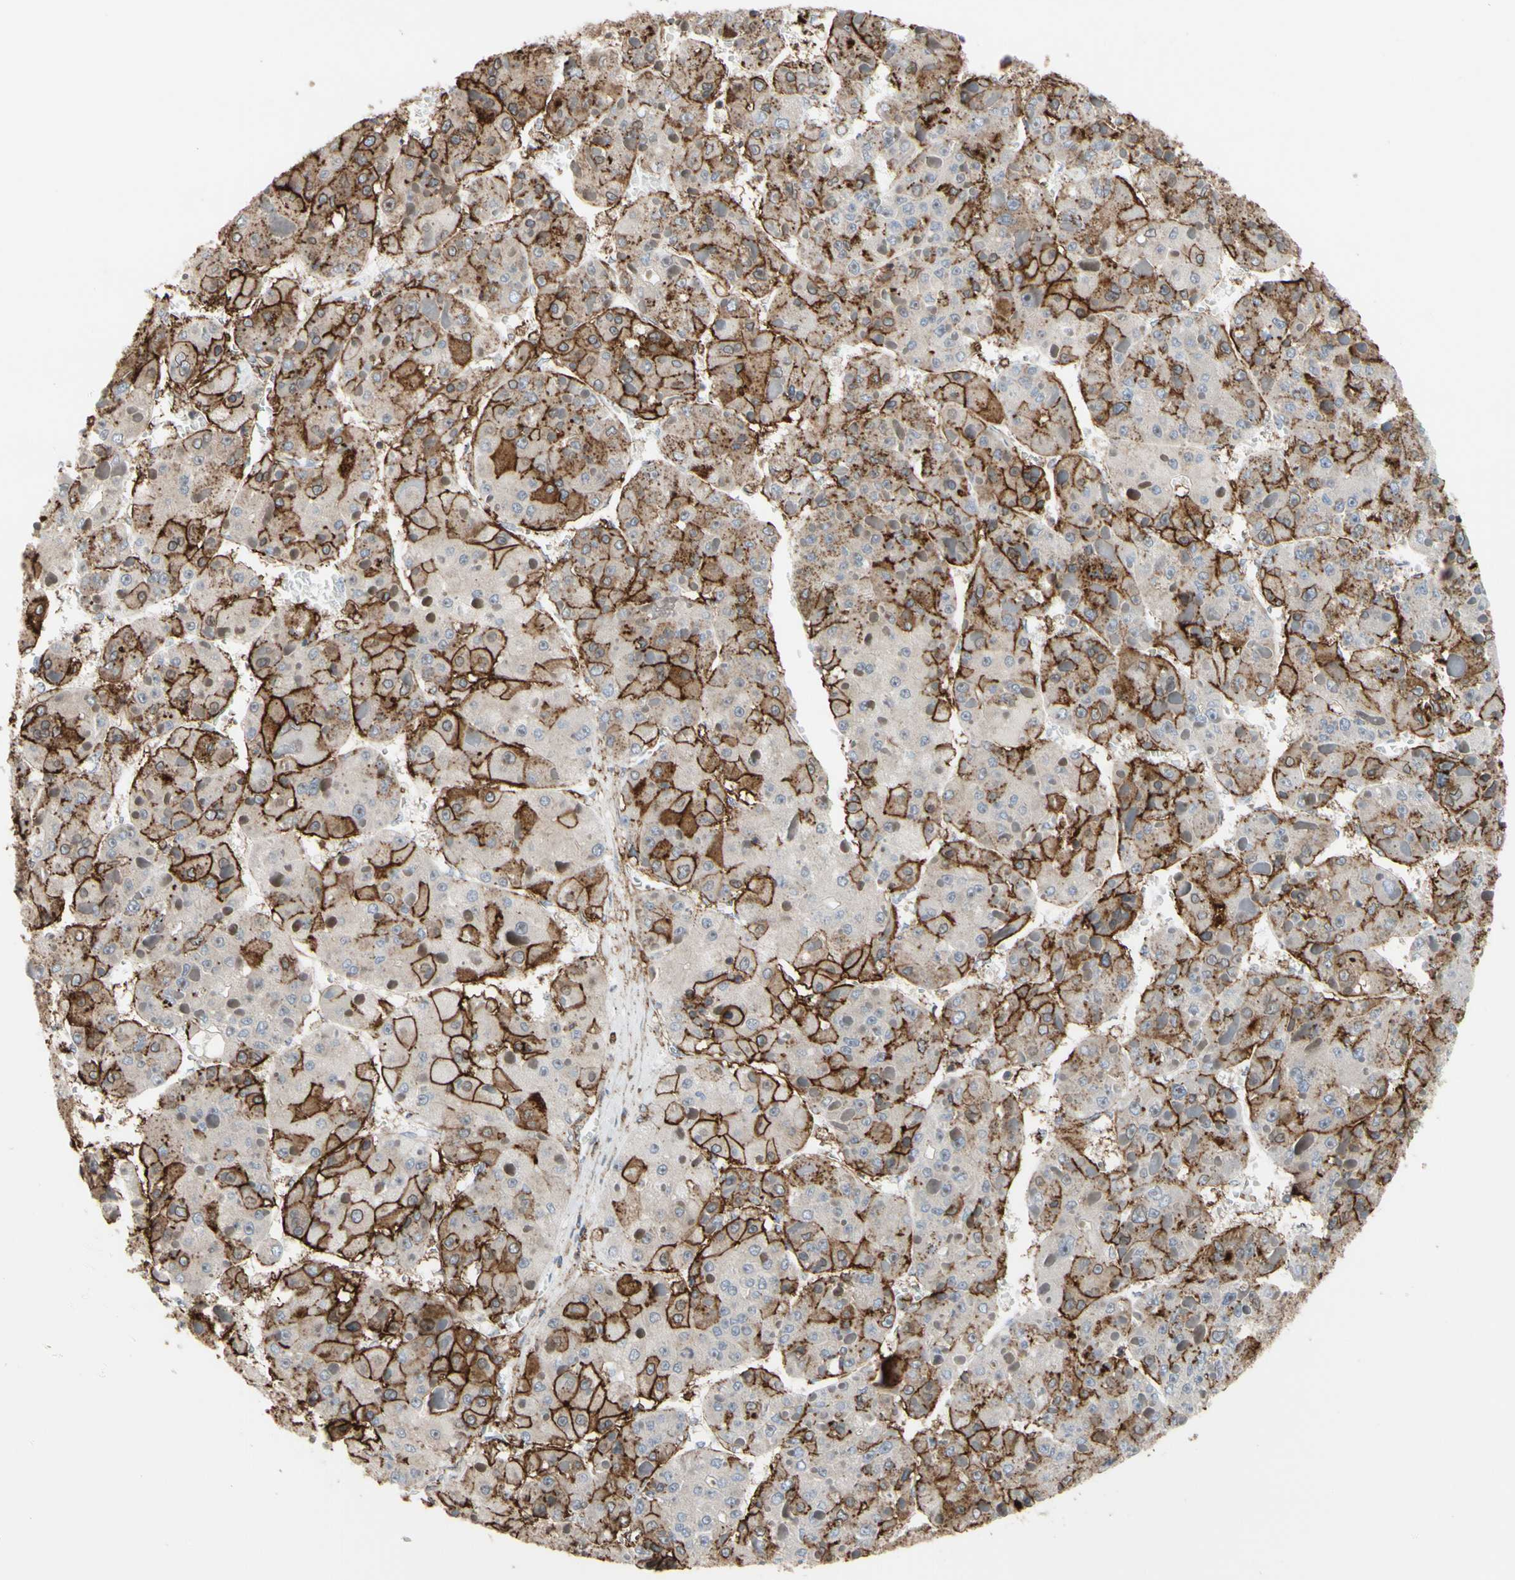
{"staining": {"intensity": "strong", "quantity": "25%-75%", "location": "cytoplasmic/membranous"}, "tissue": "liver cancer", "cell_type": "Tumor cells", "image_type": "cancer", "snomed": [{"axis": "morphology", "description": "Carcinoma, Hepatocellular, NOS"}, {"axis": "topography", "description": "Liver"}], "caption": "About 25%-75% of tumor cells in human hepatocellular carcinoma (liver) reveal strong cytoplasmic/membranous protein staining as visualized by brown immunohistochemical staining.", "gene": "ANXA6", "patient": {"sex": "female", "age": 73}}